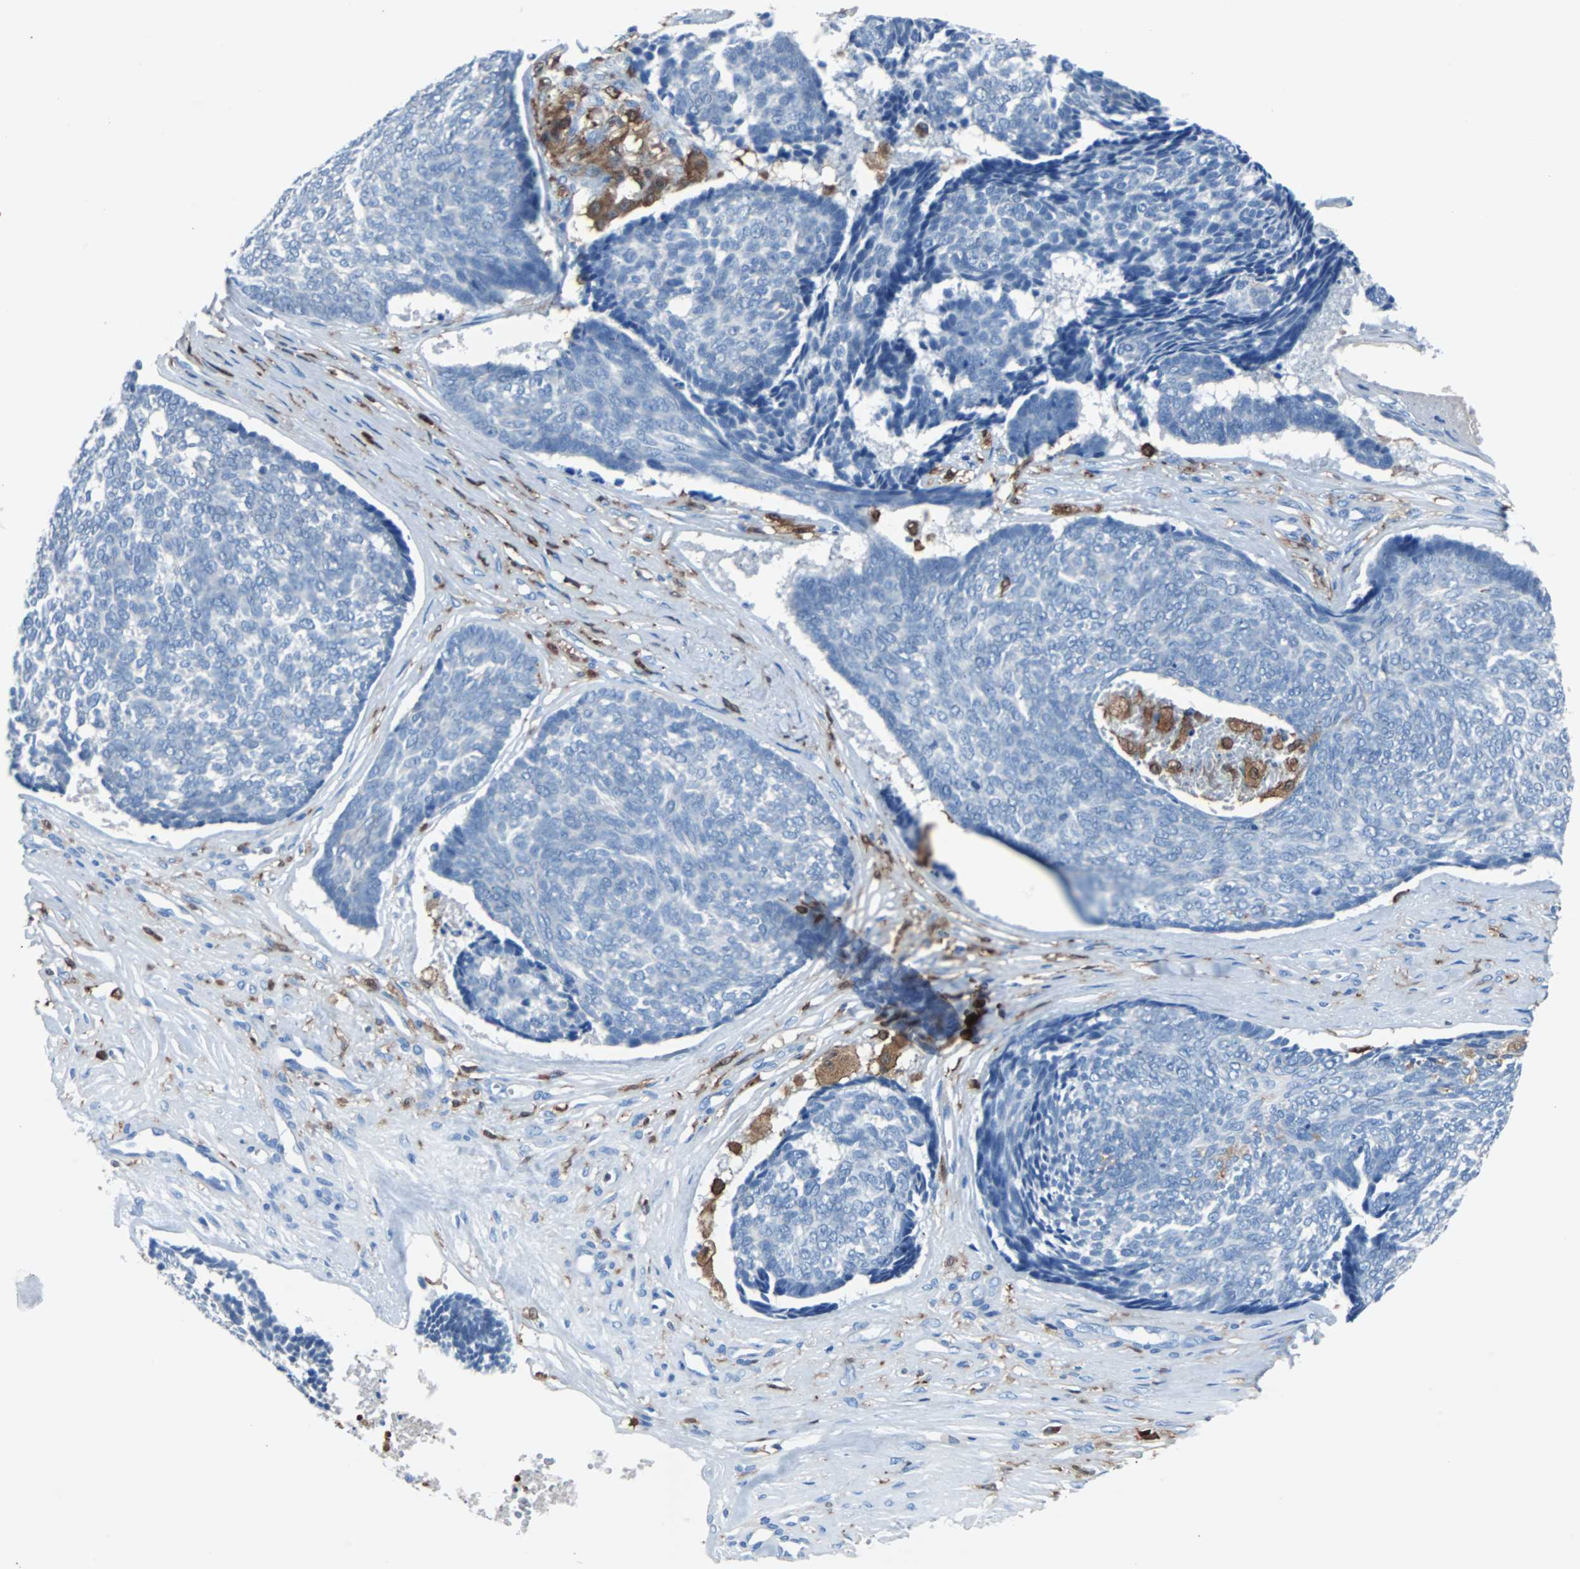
{"staining": {"intensity": "negative", "quantity": "none", "location": "none"}, "tissue": "skin cancer", "cell_type": "Tumor cells", "image_type": "cancer", "snomed": [{"axis": "morphology", "description": "Basal cell carcinoma"}, {"axis": "topography", "description": "Skin"}], "caption": "Basal cell carcinoma (skin) was stained to show a protein in brown. There is no significant expression in tumor cells.", "gene": "SYK", "patient": {"sex": "male", "age": 84}}